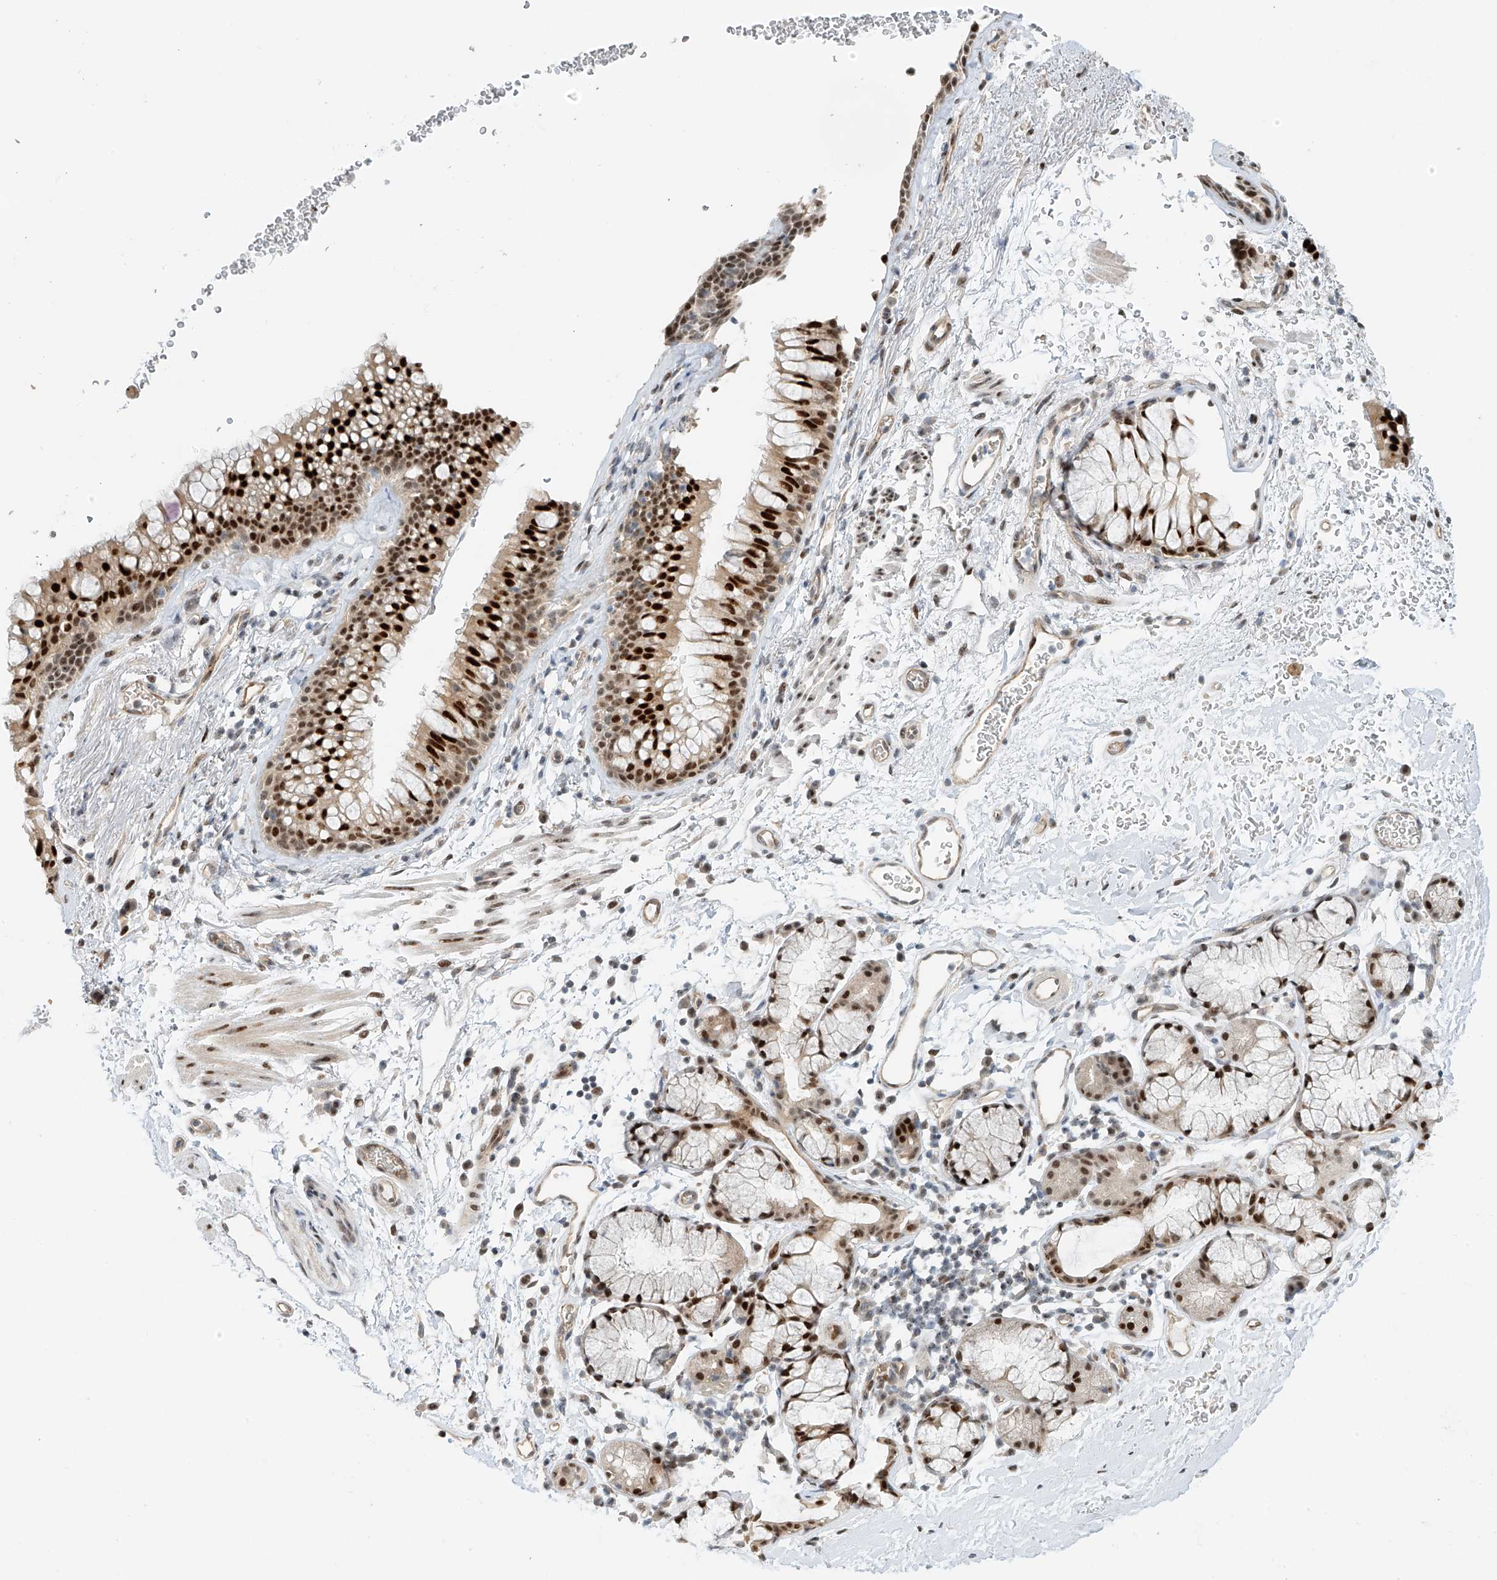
{"staining": {"intensity": "strong", "quantity": "25%-75%", "location": "nuclear"}, "tissue": "bronchus", "cell_type": "Respiratory epithelial cells", "image_type": "normal", "snomed": [{"axis": "morphology", "description": "Normal tissue, NOS"}, {"axis": "topography", "description": "Cartilage tissue"}, {"axis": "topography", "description": "Bronchus"}], "caption": "Approximately 25%-75% of respiratory epithelial cells in unremarkable human bronchus exhibit strong nuclear protein positivity as visualized by brown immunohistochemical staining.", "gene": "ZNF514", "patient": {"sex": "female", "age": 53}}